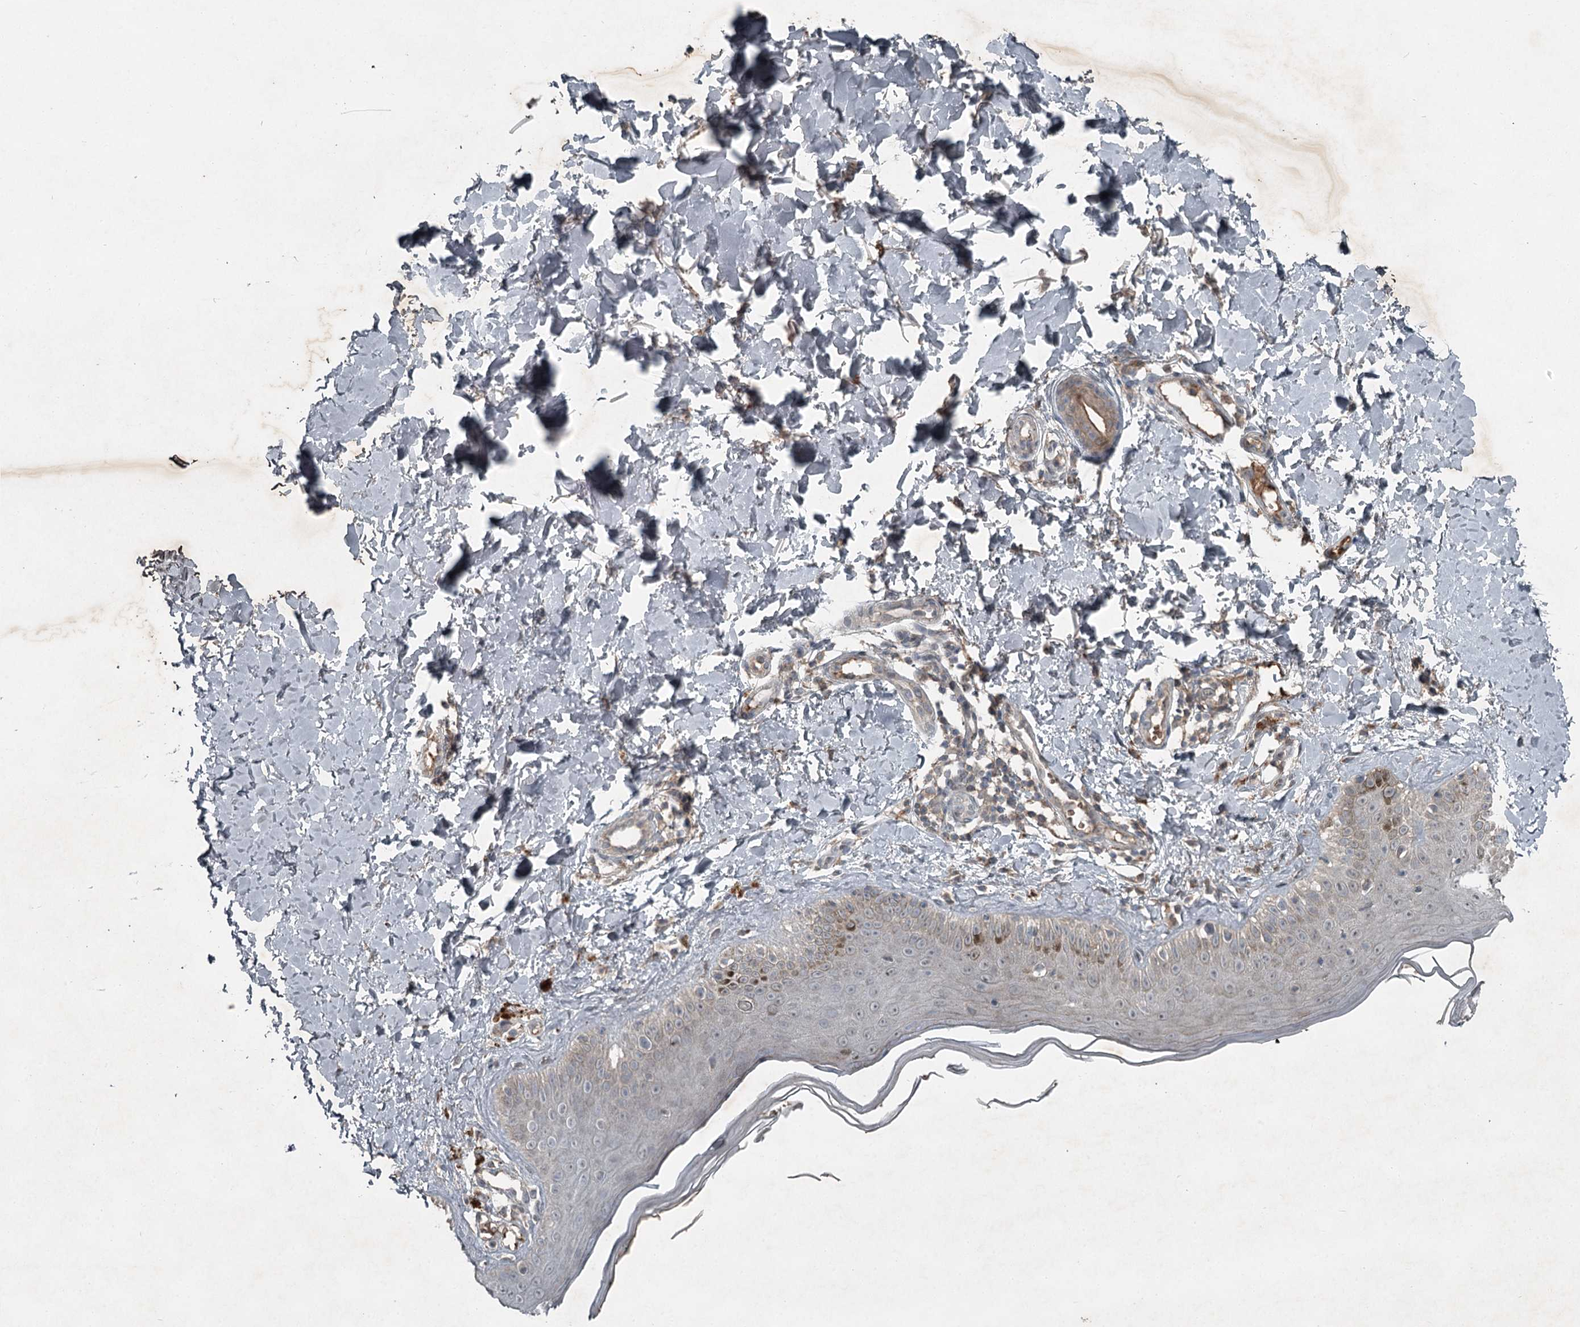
{"staining": {"intensity": "strong", "quantity": "<25%", "location": "cytoplasmic/membranous"}, "tissue": "skin", "cell_type": "Fibroblasts", "image_type": "normal", "snomed": [{"axis": "morphology", "description": "Normal tissue, NOS"}, {"axis": "topography", "description": "Skin"}], "caption": "A brown stain shows strong cytoplasmic/membranous positivity of a protein in fibroblasts of normal human skin.", "gene": "SLC39A8", "patient": {"sex": "male", "age": 52}}